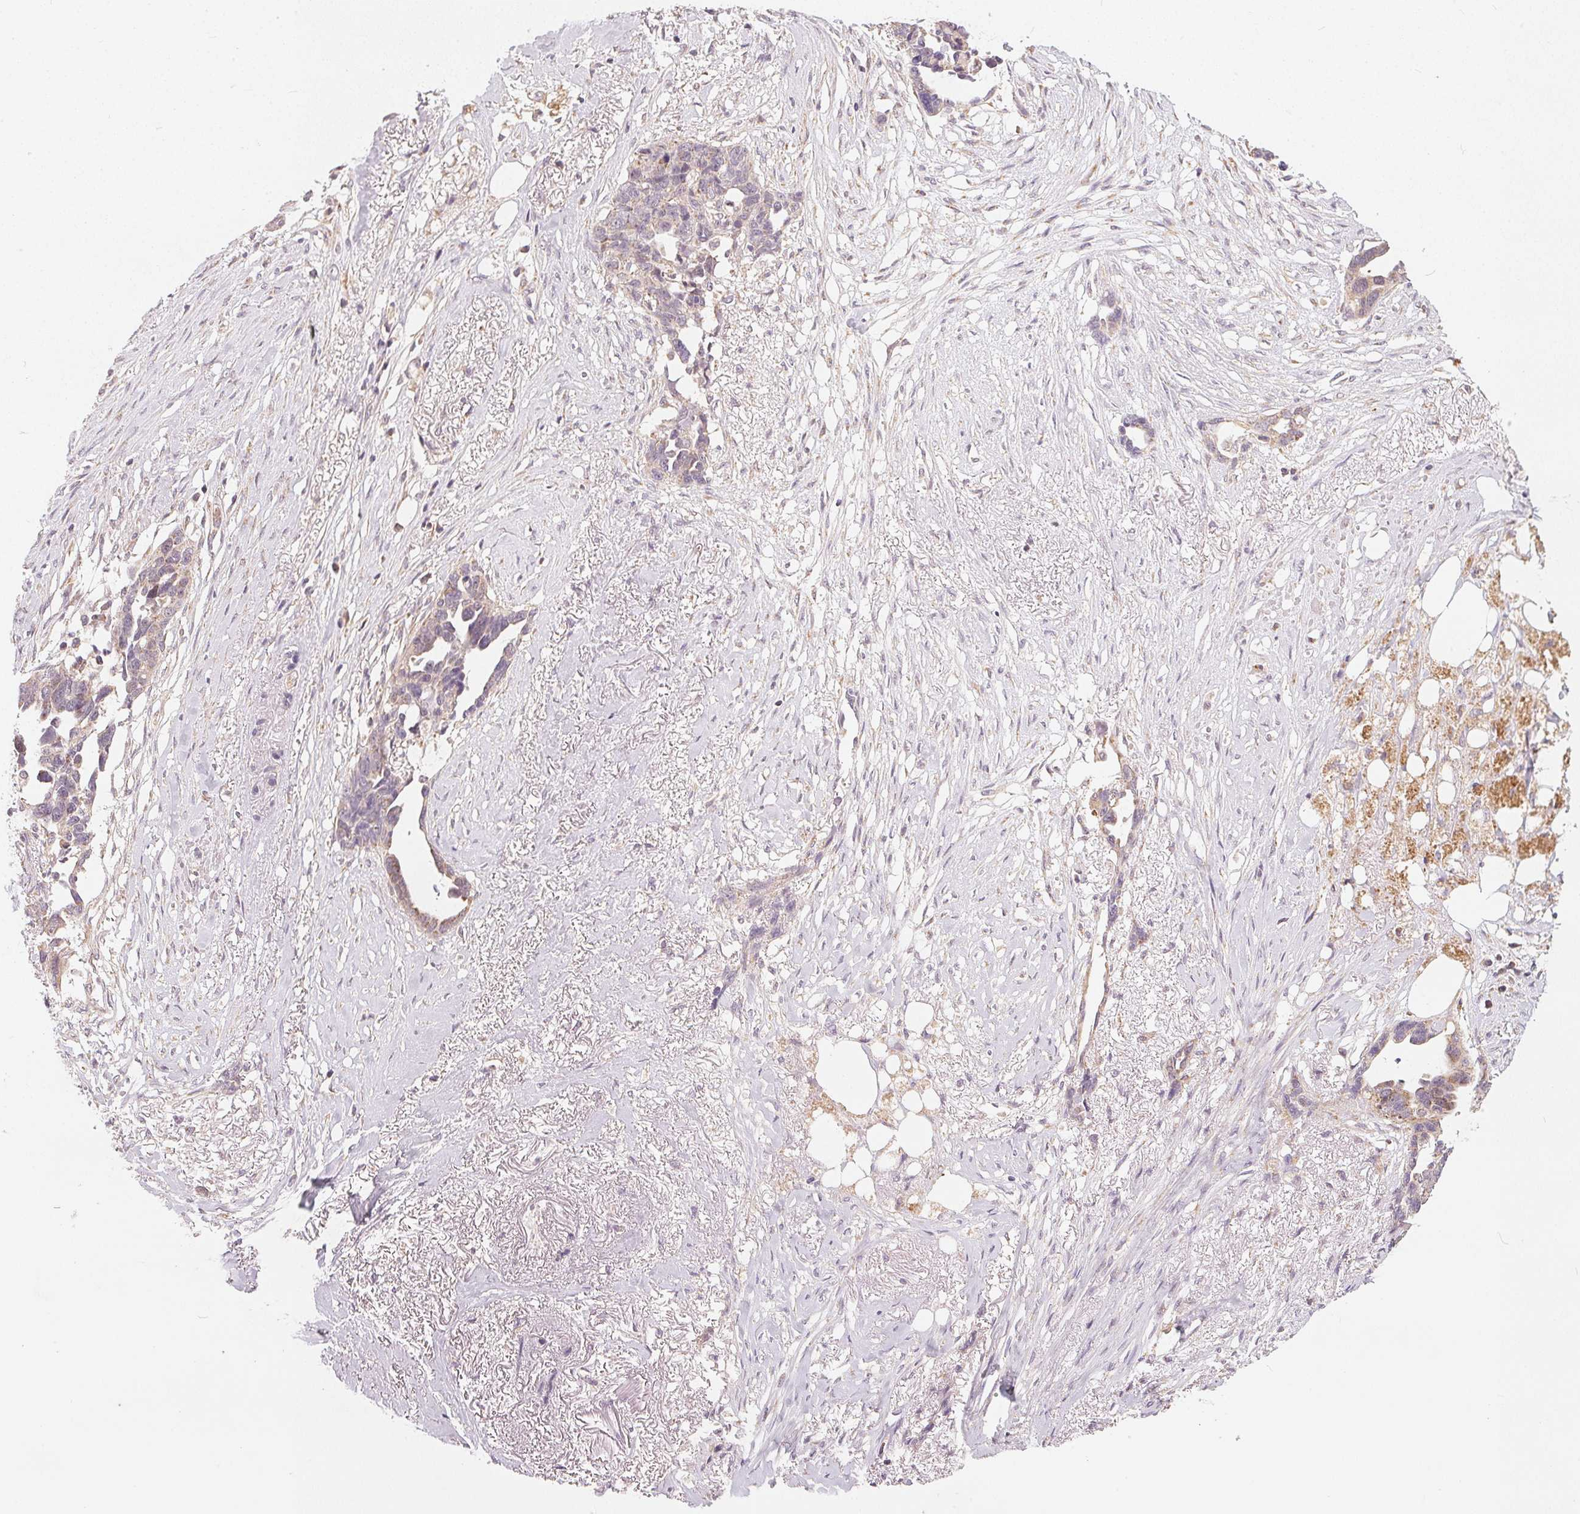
{"staining": {"intensity": "weak", "quantity": ">75%", "location": "cytoplasmic/membranous"}, "tissue": "ovarian cancer", "cell_type": "Tumor cells", "image_type": "cancer", "snomed": [{"axis": "morphology", "description": "Cystadenocarcinoma, serous, NOS"}, {"axis": "topography", "description": "Ovary"}], "caption": "This photomicrograph exhibits serous cystadenocarcinoma (ovarian) stained with IHC to label a protein in brown. The cytoplasmic/membranous of tumor cells show weak positivity for the protein. Nuclei are counter-stained blue.", "gene": "MATCAP1", "patient": {"sex": "female", "age": 69}}